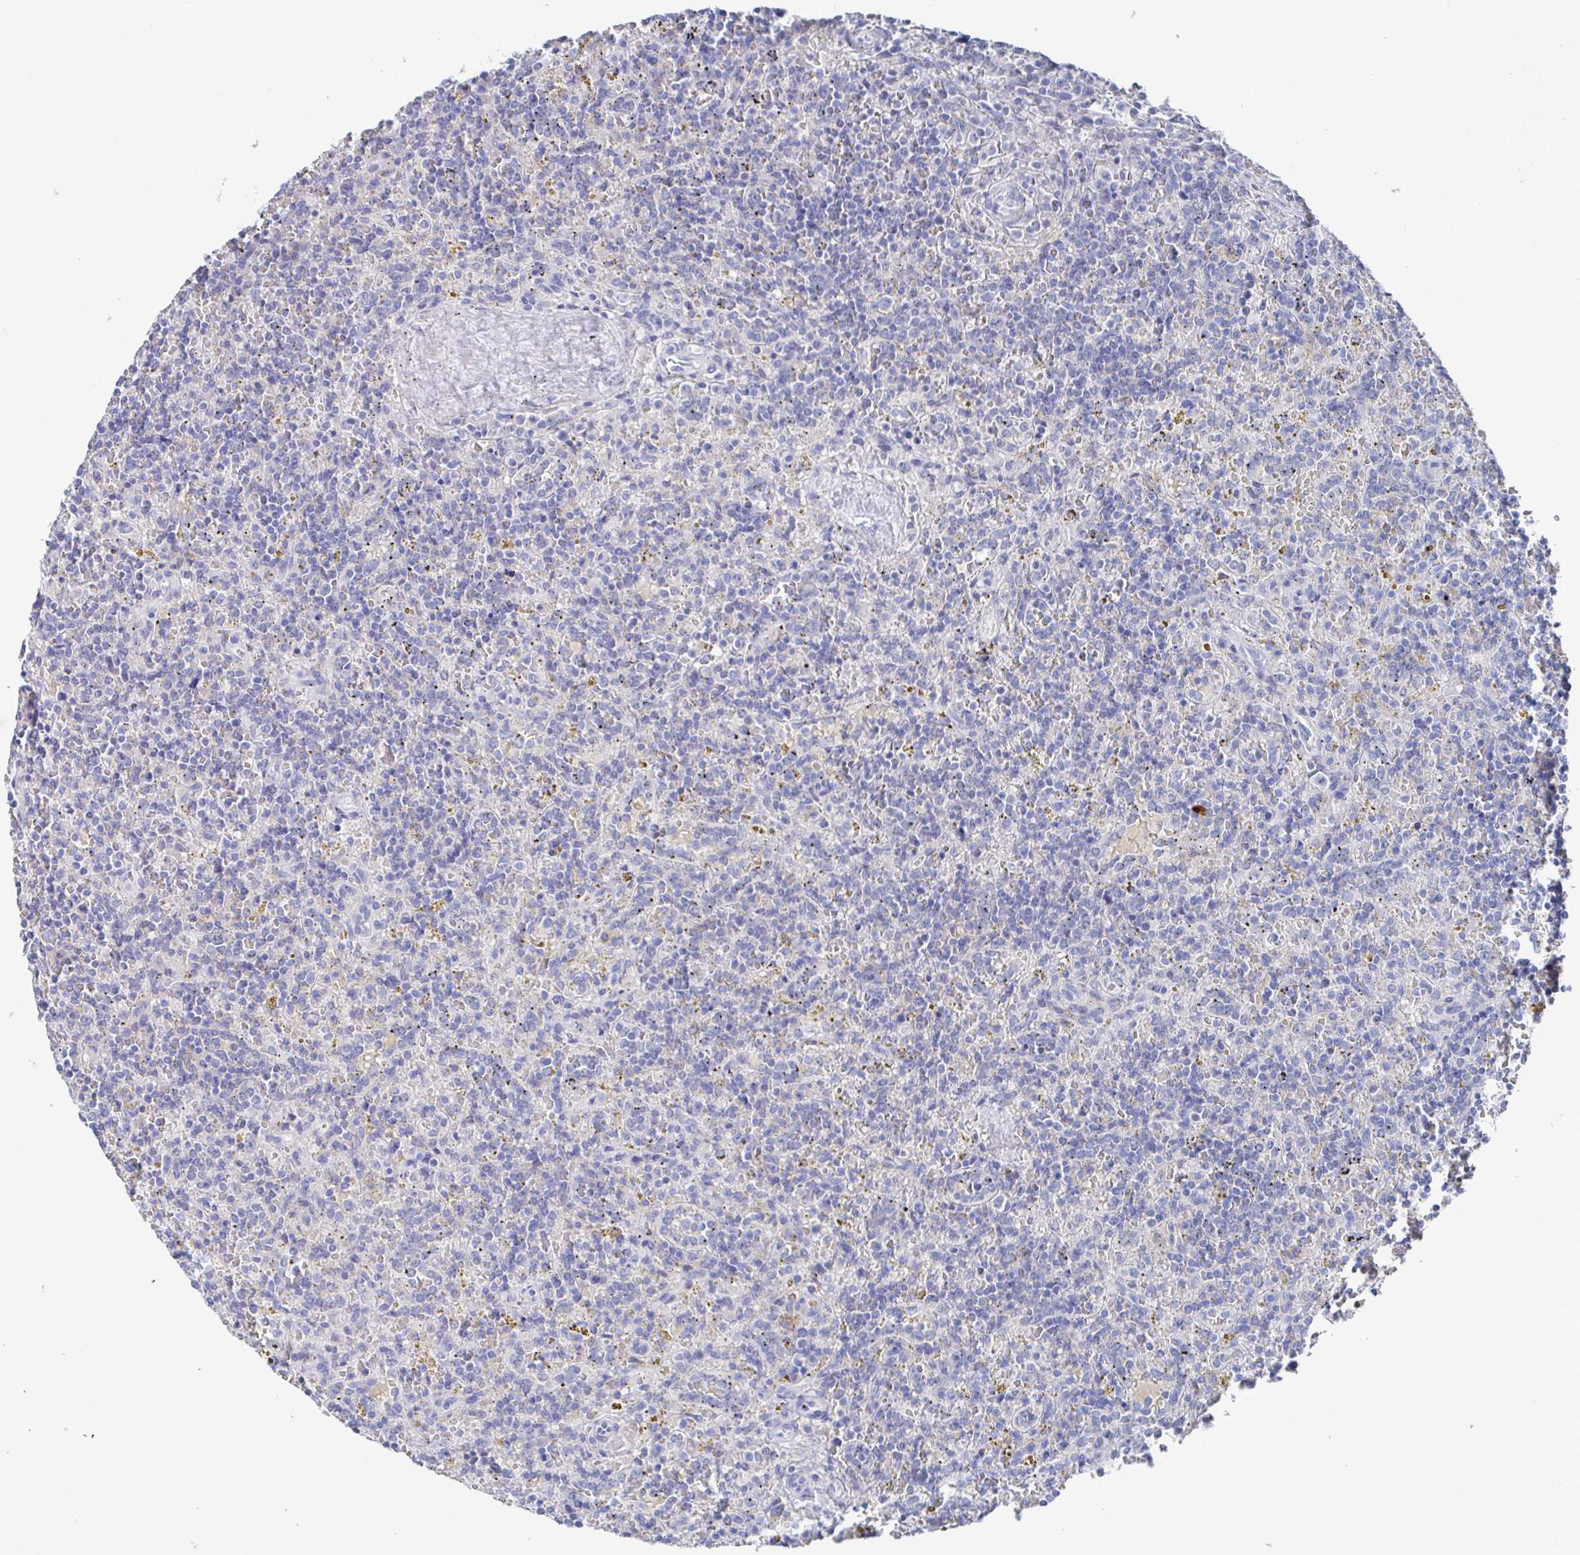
{"staining": {"intensity": "negative", "quantity": "none", "location": "none"}, "tissue": "lymphoma", "cell_type": "Tumor cells", "image_type": "cancer", "snomed": [{"axis": "morphology", "description": "Malignant lymphoma, non-Hodgkin's type, Low grade"}, {"axis": "topography", "description": "Spleen"}], "caption": "Tumor cells are negative for brown protein staining in lymphoma.", "gene": "GPR148", "patient": {"sex": "male", "age": 67}}